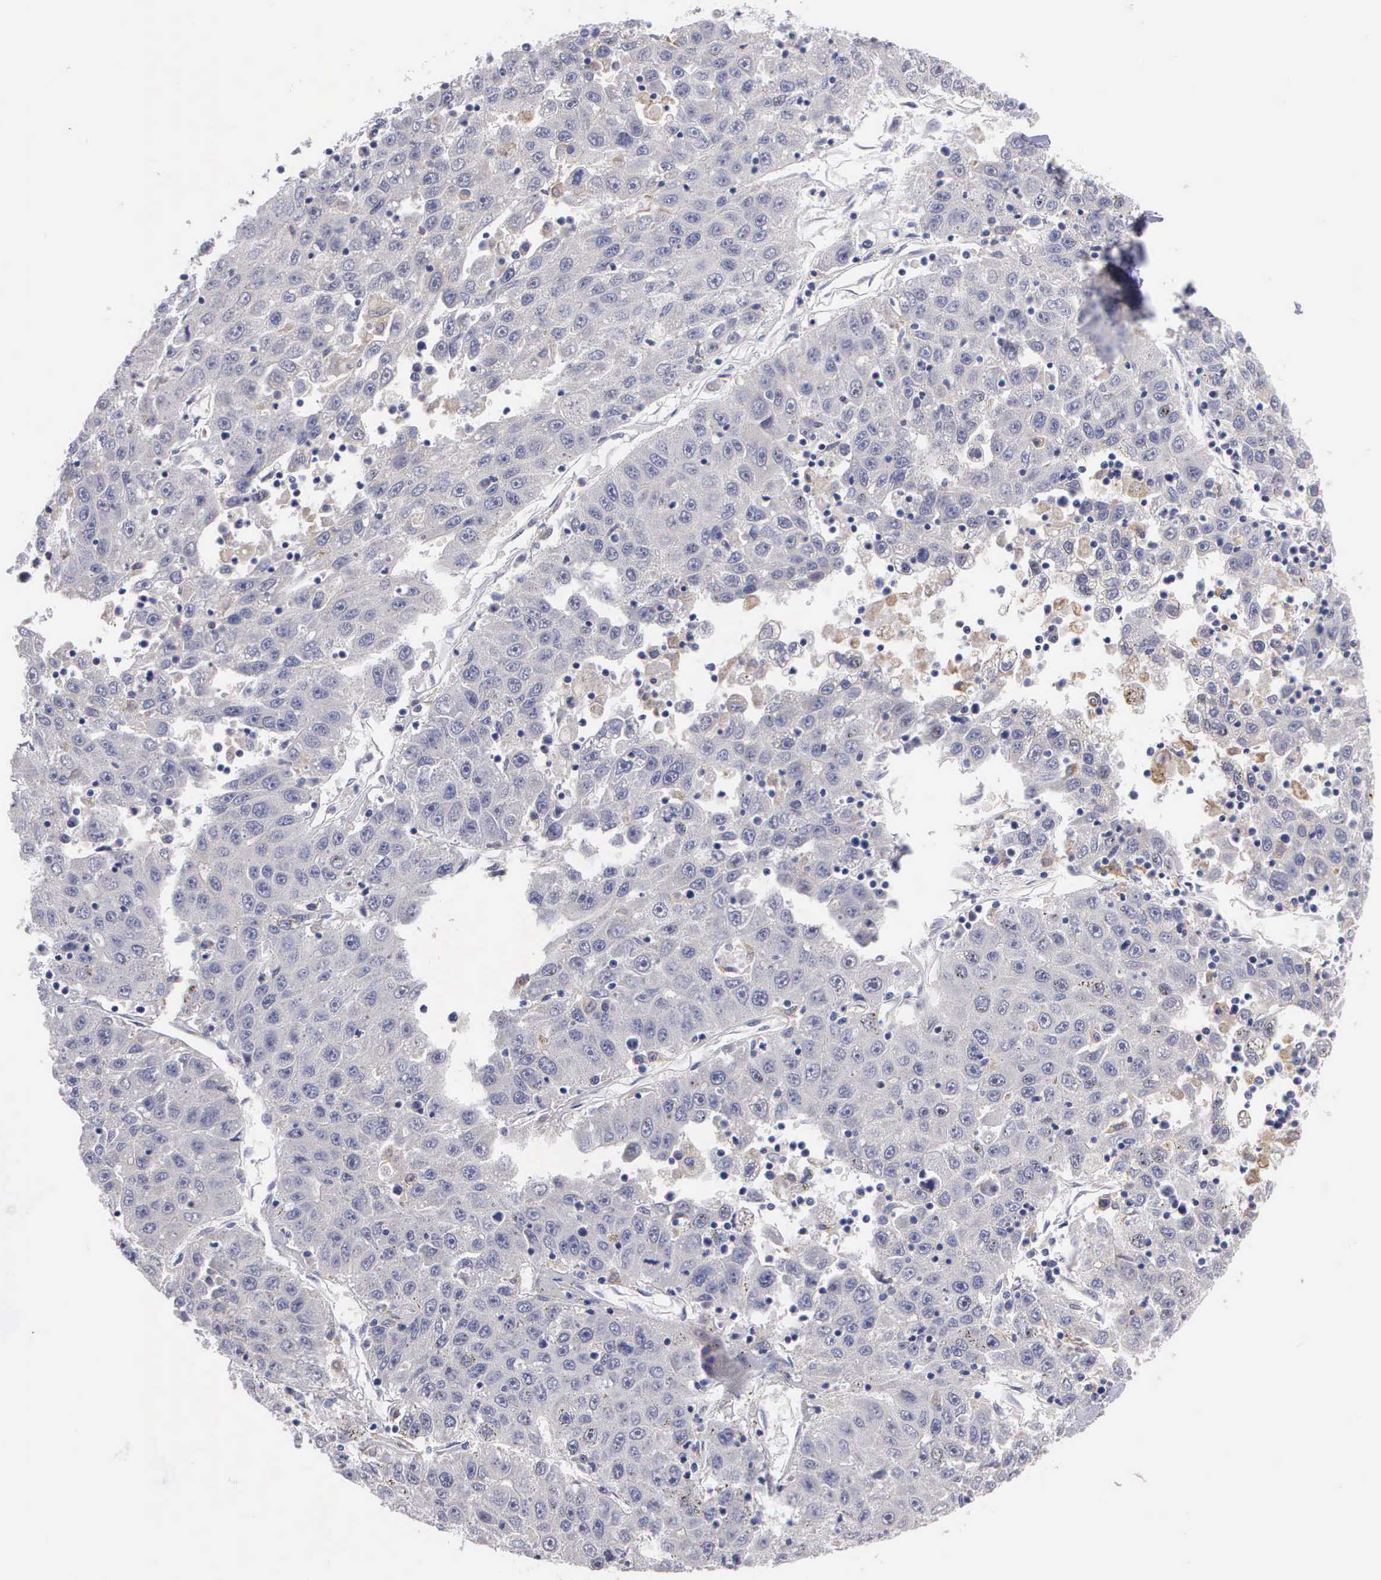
{"staining": {"intensity": "negative", "quantity": "none", "location": "none"}, "tissue": "liver cancer", "cell_type": "Tumor cells", "image_type": "cancer", "snomed": [{"axis": "morphology", "description": "Carcinoma, Hepatocellular, NOS"}, {"axis": "topography", "description": "Liver"}], "caption": "IHC histopathology image of neoplastic tissue: human liver cancer stained with DAB reveals no significant protein positivity in tumor cells. Nuclei are stained in blue.", "gene": "TYRP1", "patient": {"sex": "male", "age": 49}}